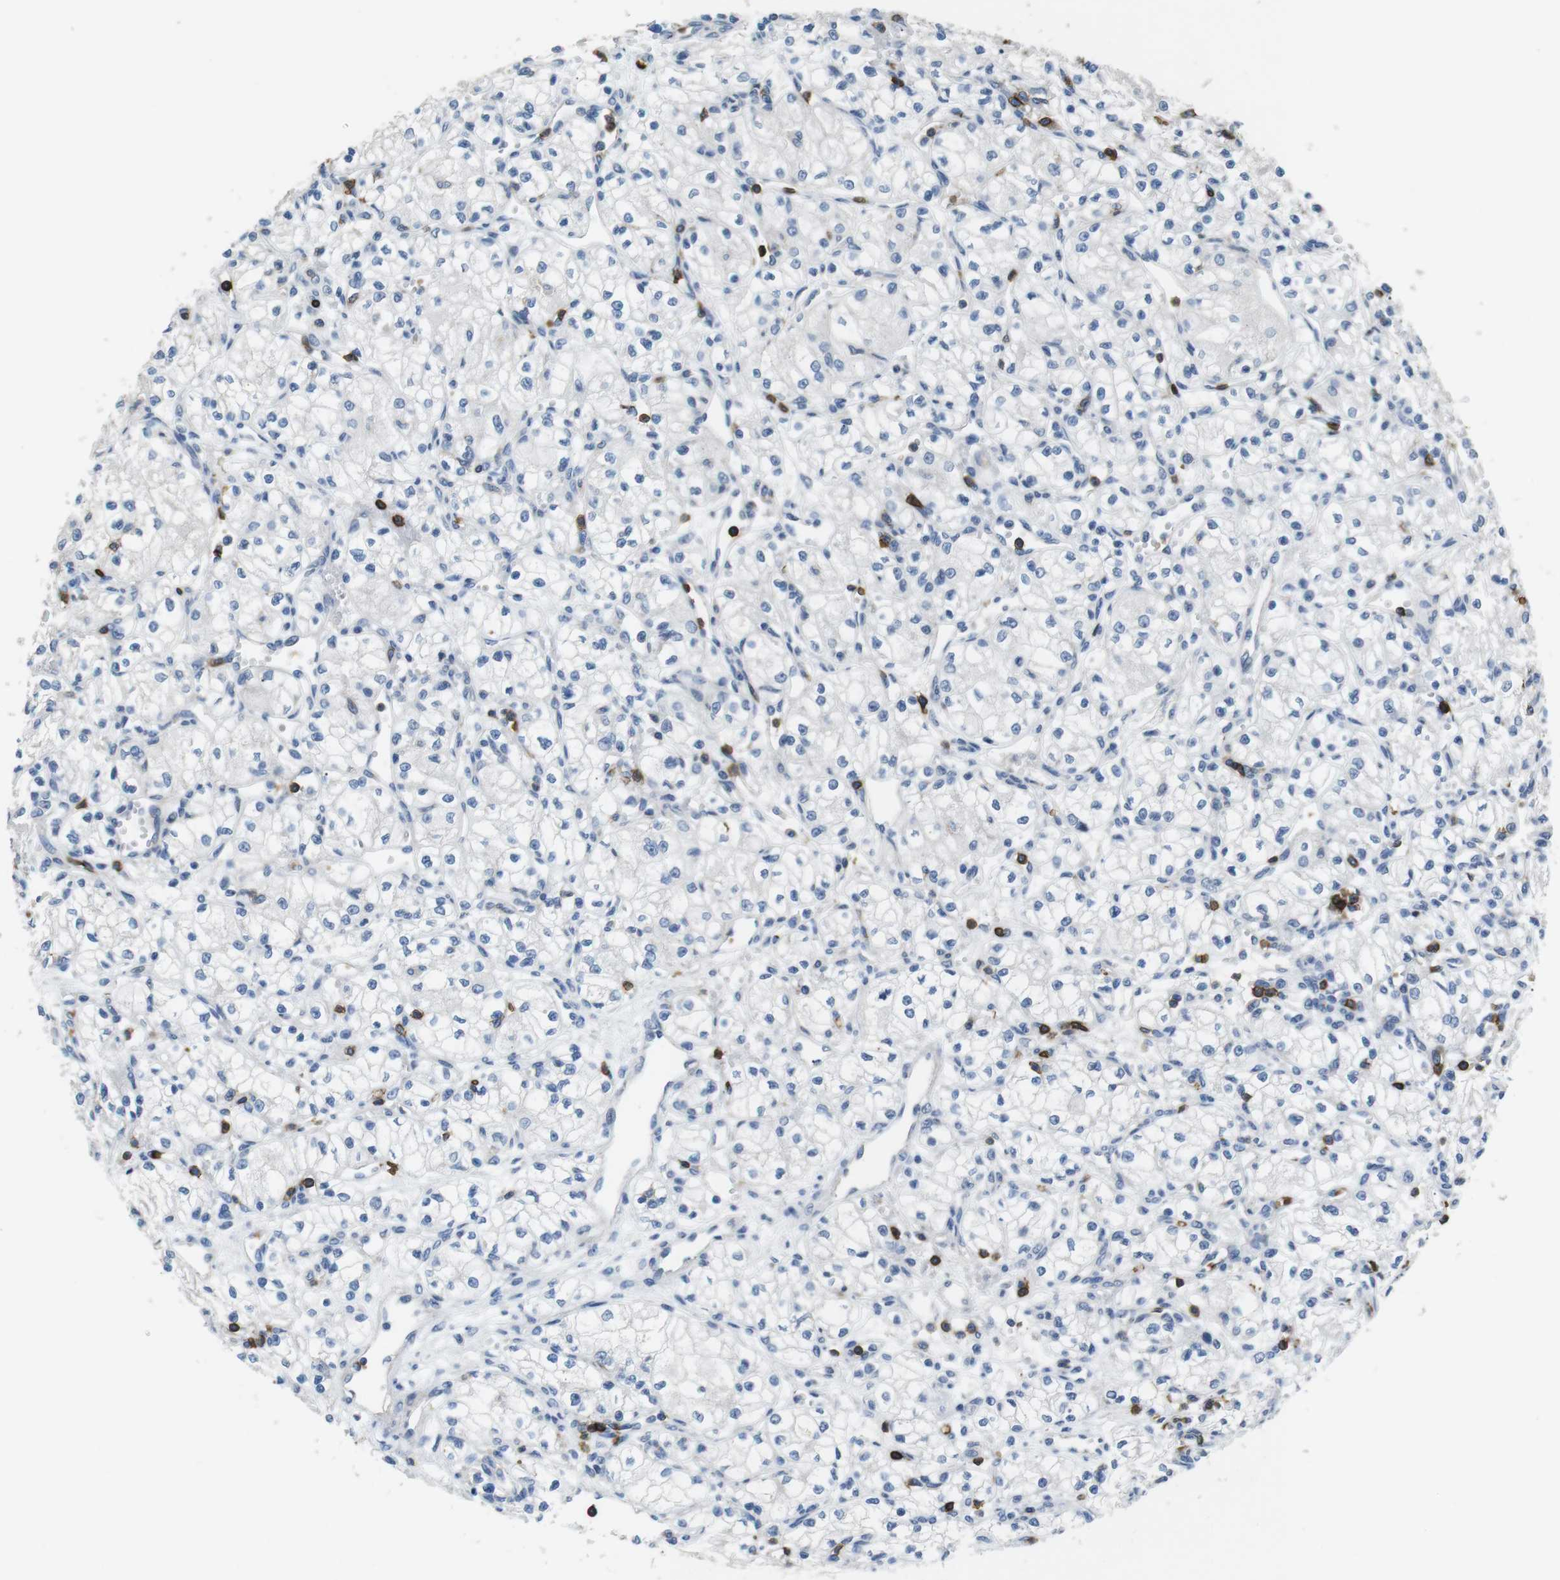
{"staining": {"intensity": "negative", "quantity": "none", "location": "none"}, "tissue": "renal cancer", "cell_type": "Tumor cells", "image_type": "cancer", "snomed": [{"axis": "morphology", "description": "Normal tissue, NOS"}, {"axis": "morphology", "description": "Adenocarcinoma, NOS"}, {"axis": "topography", "description": "Kidney"}], "caption": "The micrograph shows no significant positivity in tumor cells of renal cancer.", "gene": "CD6", "patient": {"sex": "male", "age": 59}}